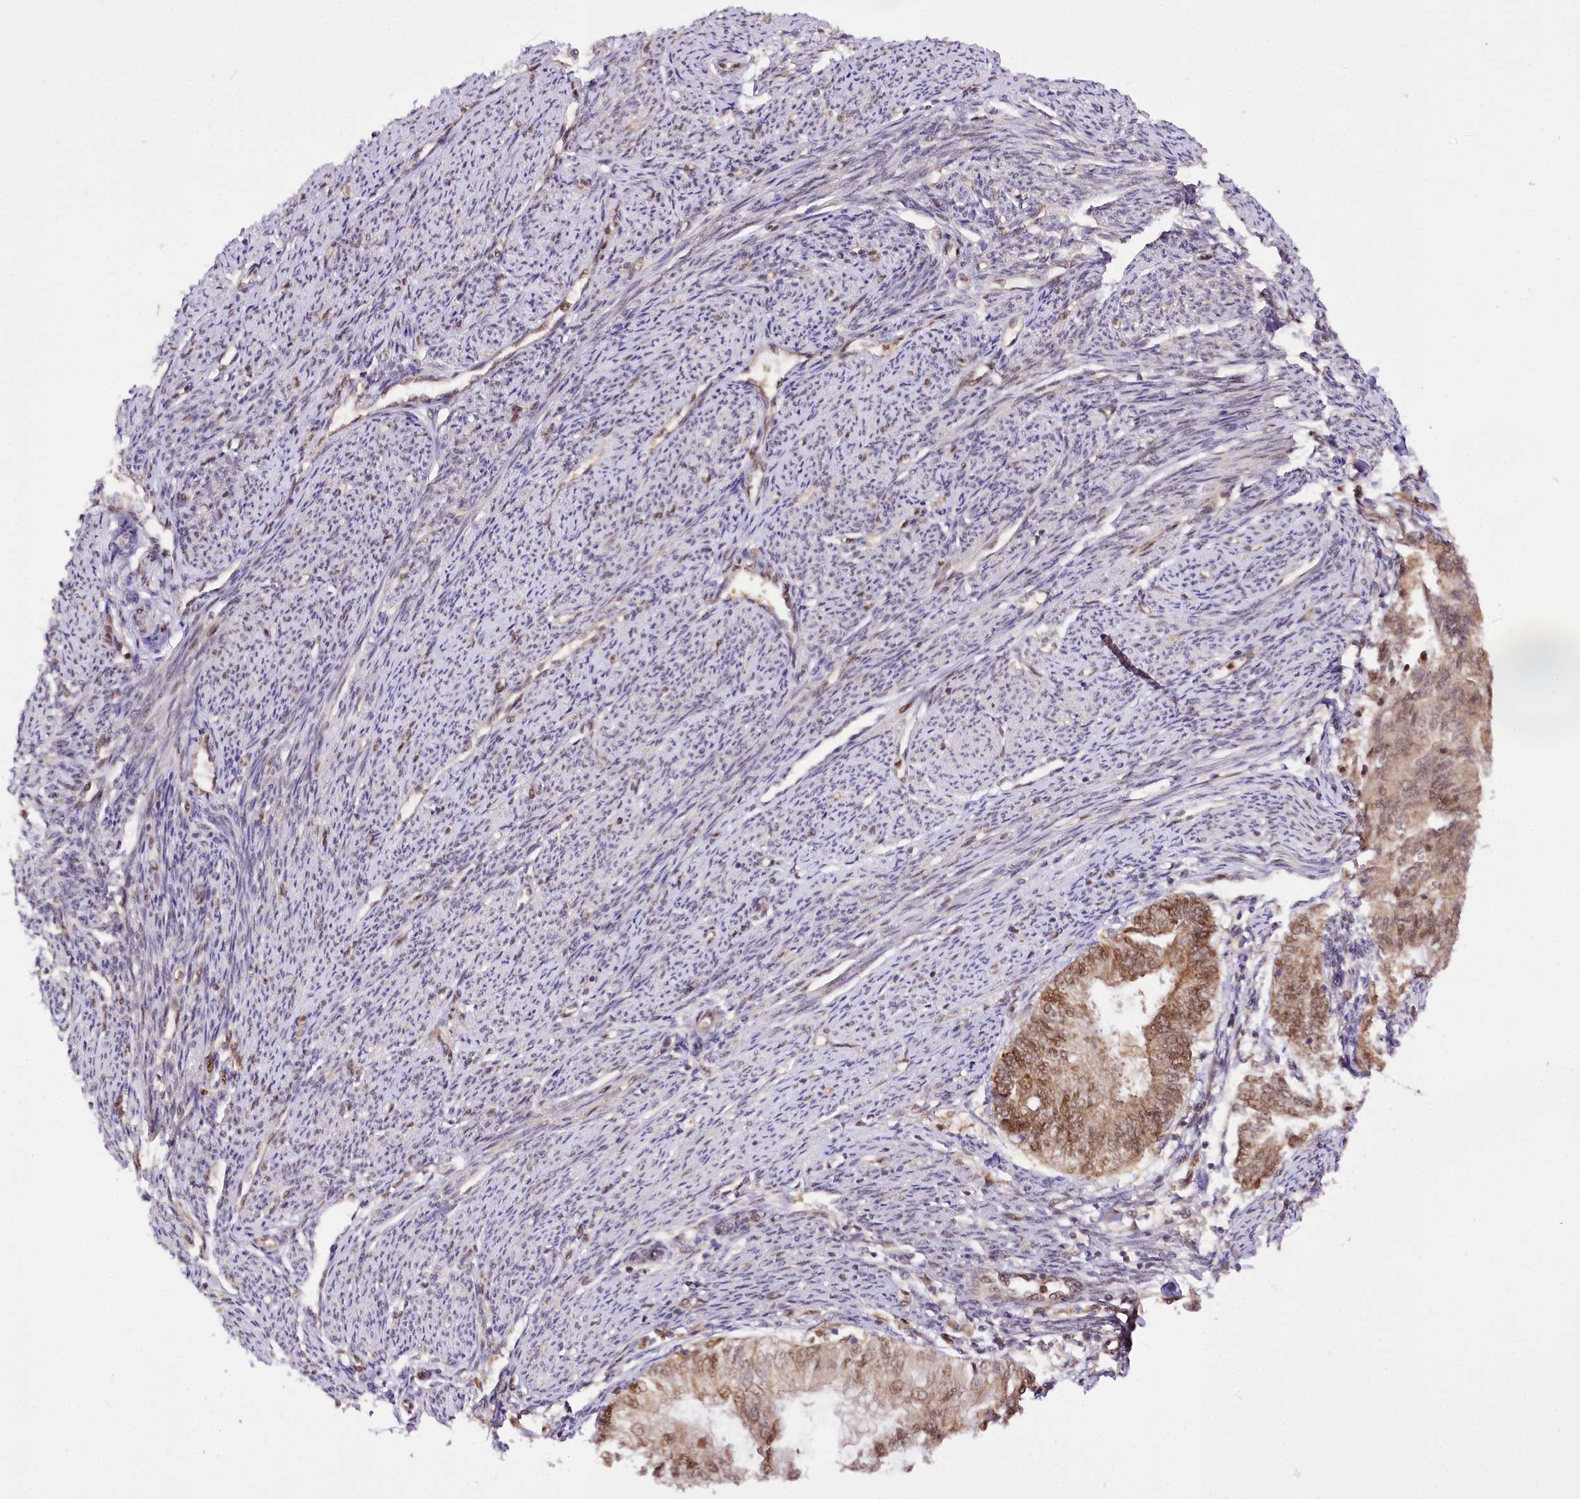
{"staining": {"intensity": "moderate", "quantity": "25%-75%", "location": "nuclear"}, "tissue": "smooth muscle", "cell_type": "Smooth muscle cells", "image_type": "normal", "snomed": [{"axis": "morphology", "description": "Normal tissue, NOS"}, {"axis": "topography", "description": "Smooth muscle"}, {"axis": "topography", "description": "Uterus"}], "caption": "This is an image of immunohistochemistry (IHC) staining of unremarkable smooth muscle, which shows moderate staining in the nuclear of smooth muscle cells.", "gene": "GNL3L", "patient": {"sex": "female", "age": 59}}